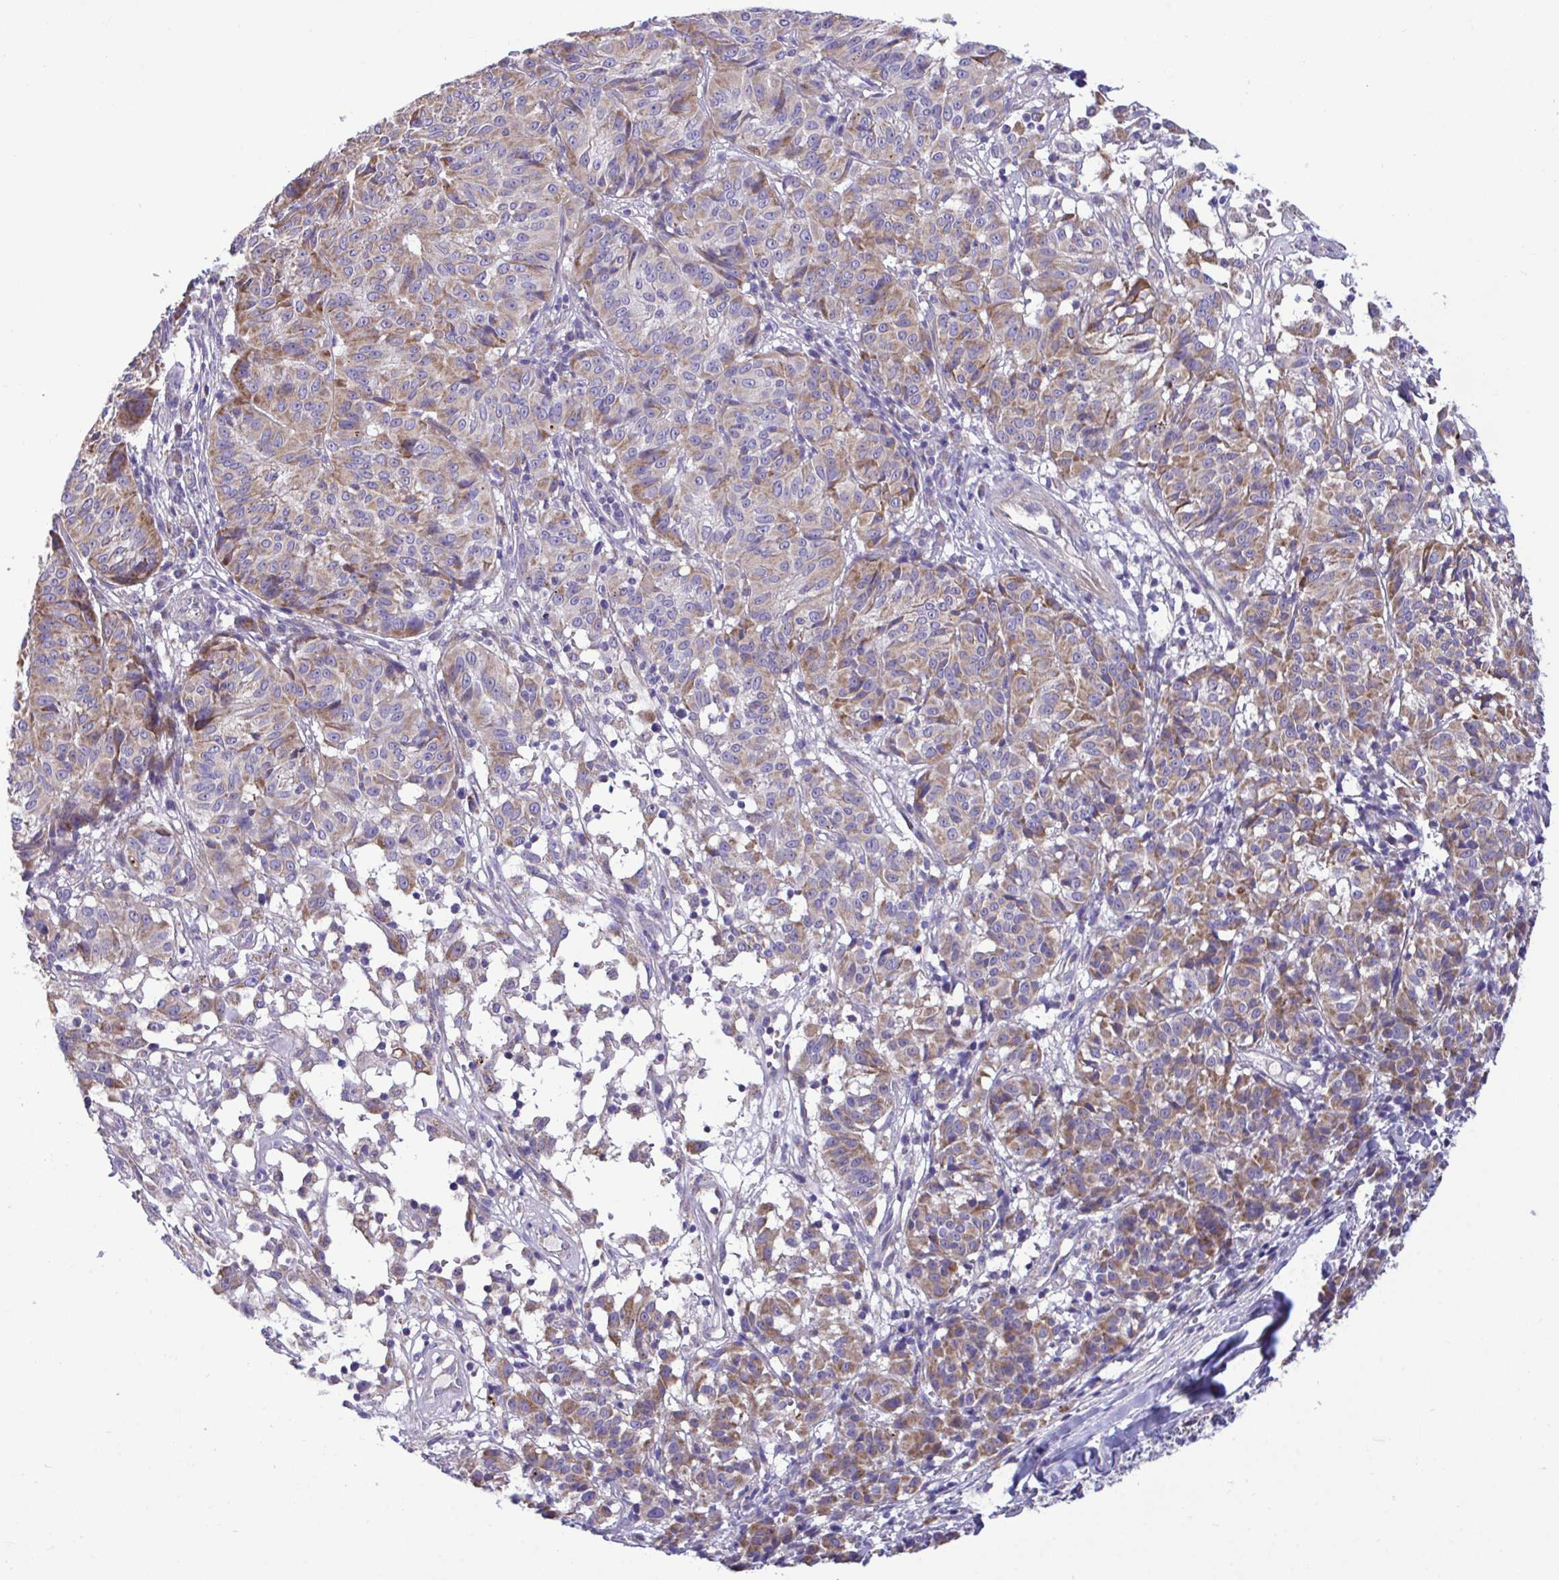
{"staining": {"intensity": "moderate", "quantity": ">75%", "location": "cytoplasmic/membranous"}, "tissue": "melanoma", "cell_type": "Tumor cells", "image_type": "cancer", "snomed": [{"axis": "morphology", "description": "Malignant melanoma, NOS"}, {"axis": "topography", "description": "Skin"}], "caption": "About >75% of tumor cells in human malignant melanoma display moderate cytoplasmic/membranous protein expression as visualized by brown immunohistochemical staining.", "gene": "MRPS16", "patient": {"sex": "female", "age": 72}}